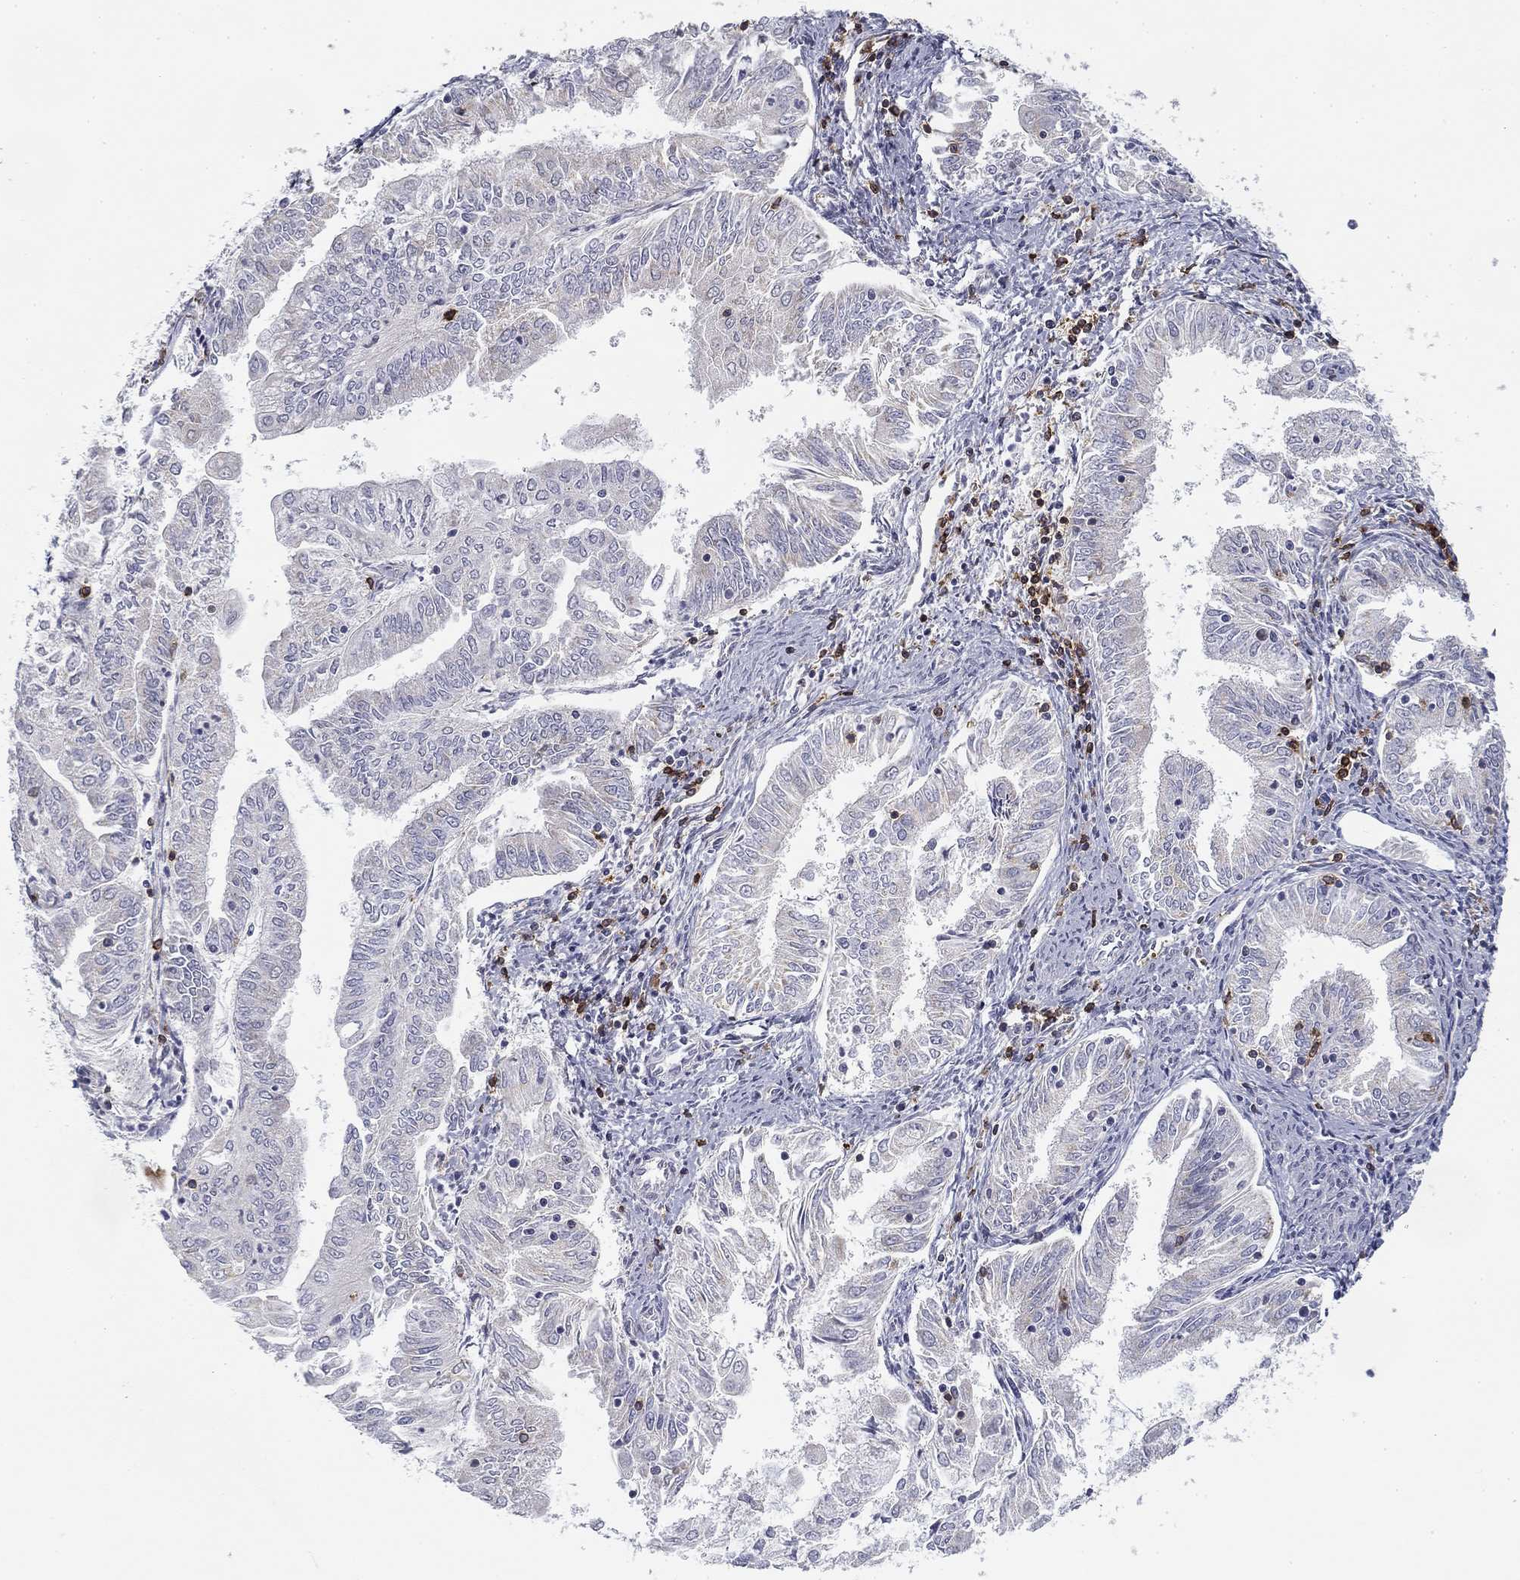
{"staining": {"intensity": "negative", "quantity": "none", "location": "none"}, "tissue": "endometrial cancer", "cell_type": "Tumor cells", "image_type": "cancer", "snomed": [{"axis": "morphology", "description": "Adenocarcinoma, NOS"}, {"axis": "topography", "description": "Endometrium"}], "caption": "DAB (3,3'-diaminobenzidine) immunohistochemical staining of human adenocarcinoma (endometrial) demonstrates no significant positivity in tumor cells.", "gene": "TRAT1", "patient": {"sex": "female", "age": 56}}